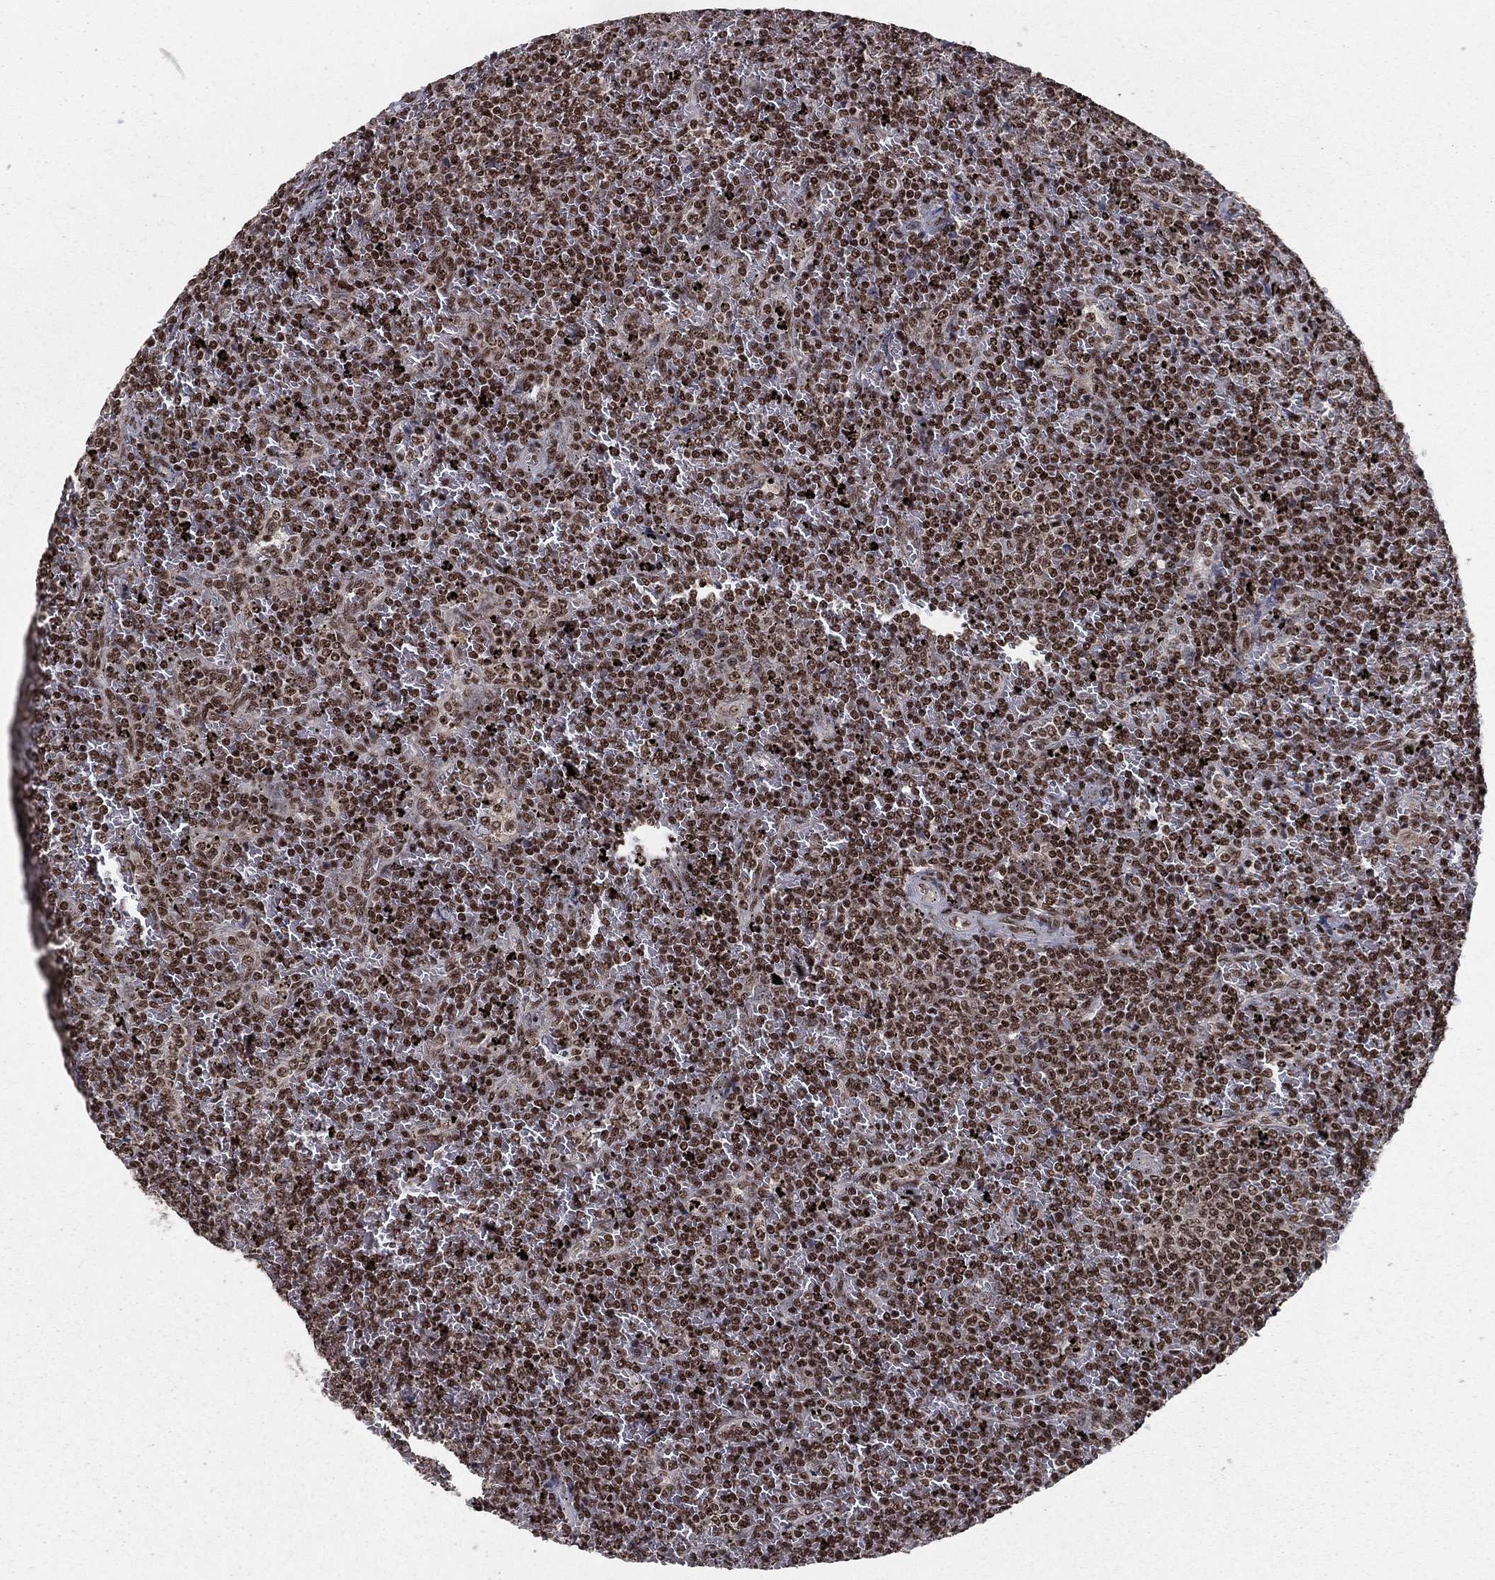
{"staining": {"intensity": "strong", "quantity": ">75%", "location": "nuclear"}, "tissue": "lymphoma", "cell_type": "Tumor cells", "image_type": "cancer", "snomed": [{"axis": "morphology", "description": "Malignant lymphoma, non-Hodgkin's type, Low grade"}, {"axis": "topography", "description": "Spleen"}], "caption": "Immunohistochemical staining of low-grade malignant lymphoma, non-Hodgkin's type exhibits strong nuclear protein expression in about >75% of tumor cells.", "gene": "NFYB", "patient": {"sex": "female", "age": 77}}